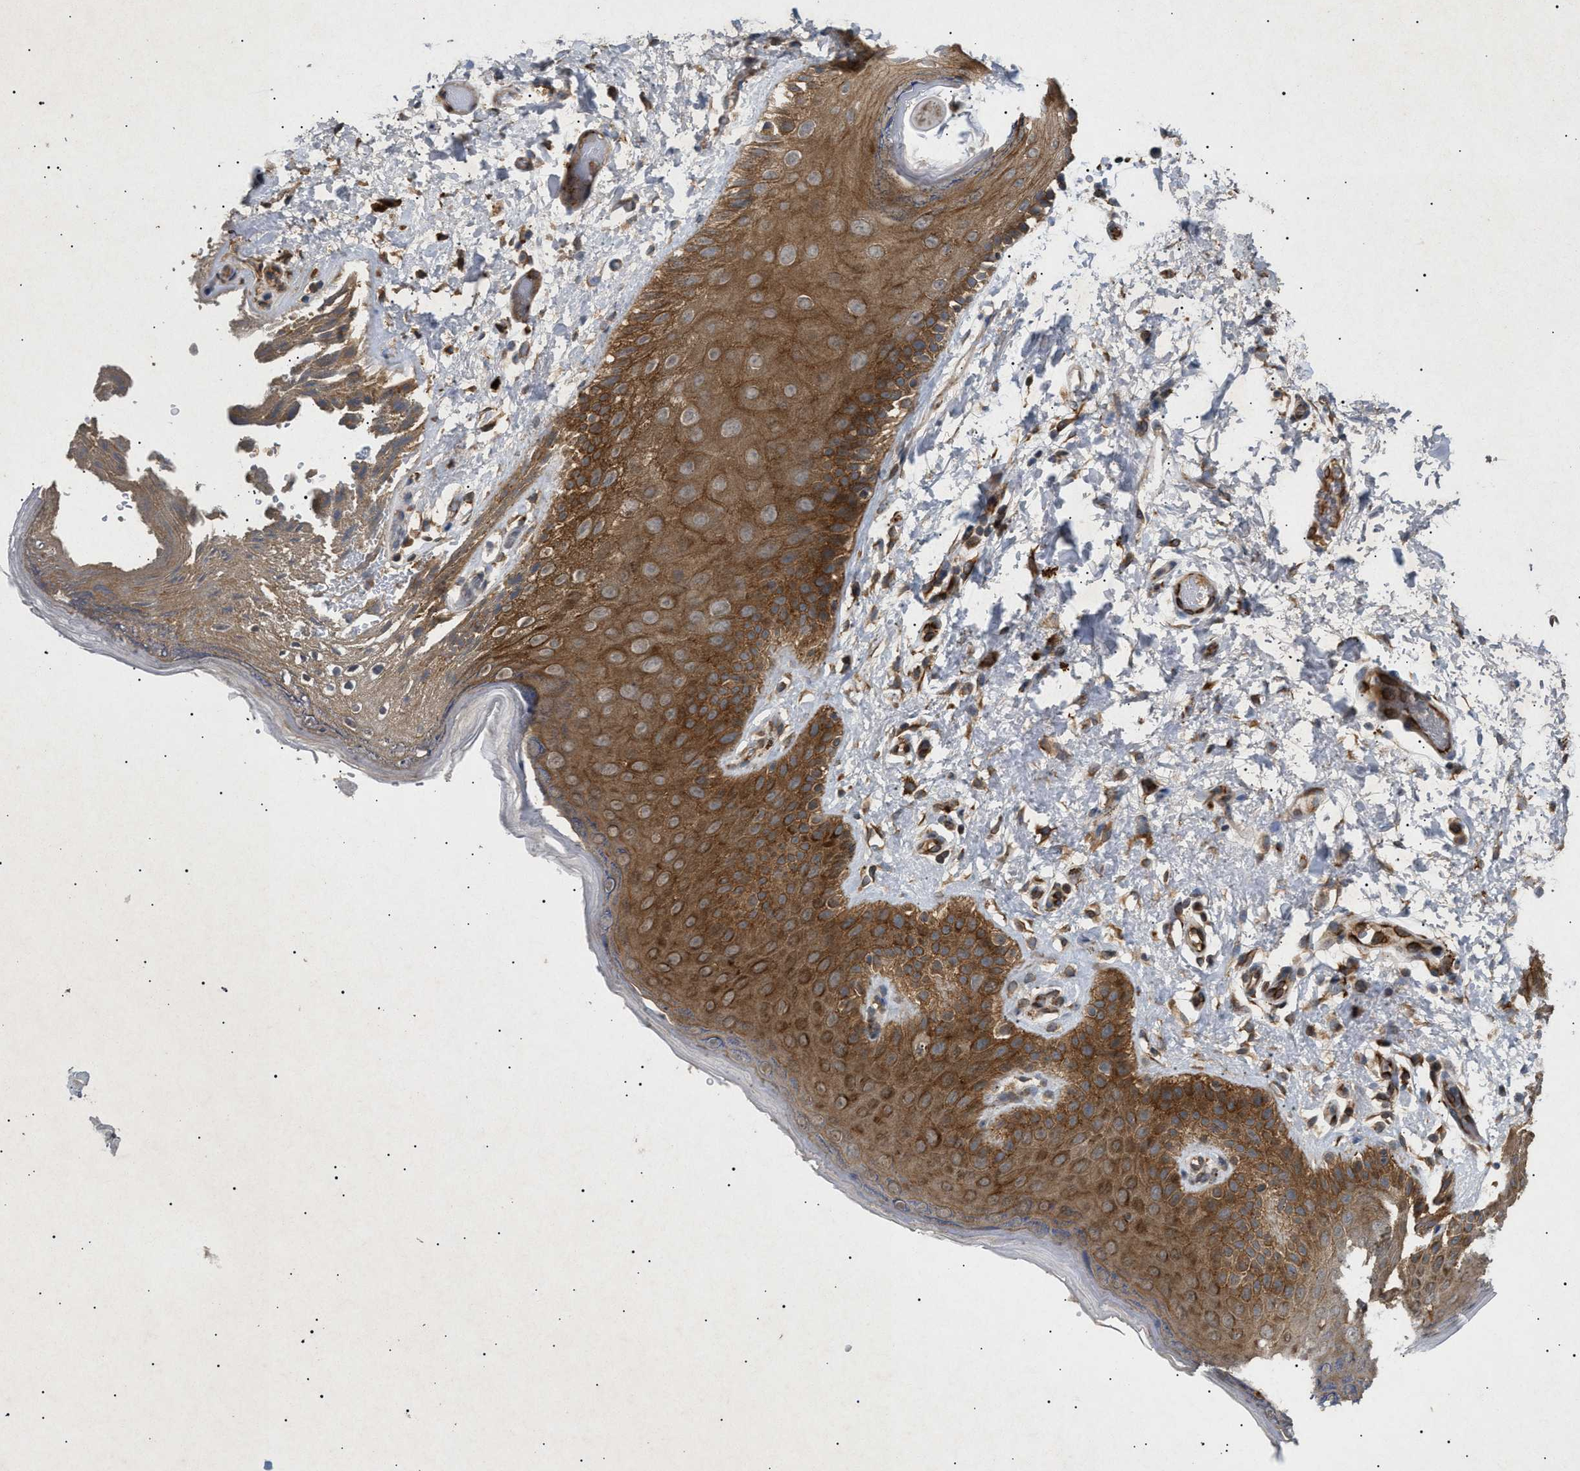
{"staining": {"intensity": "moderate", "quantity": ">75%", "location": "cytoplasmic/membranous"}, "tissue": "skin", "cell_type": "Epidermal cells", "image_type": "normal", "snomed": [{"axis": "morphology", "description": "Normal tissue, NOS"}, {"axis": "topography", "description": "Anal"}], "caption": "Brown immunohistochemical staining in unremarkable skin demonstrates moderate cytoplasmic/membranous expression in approximately >75% of epidermal cells. (brown staining indicates protein expression, while blue staining denotes nuclei).", "gene": "SIRT5", "patient": {"sex": "male", "age": 44}}